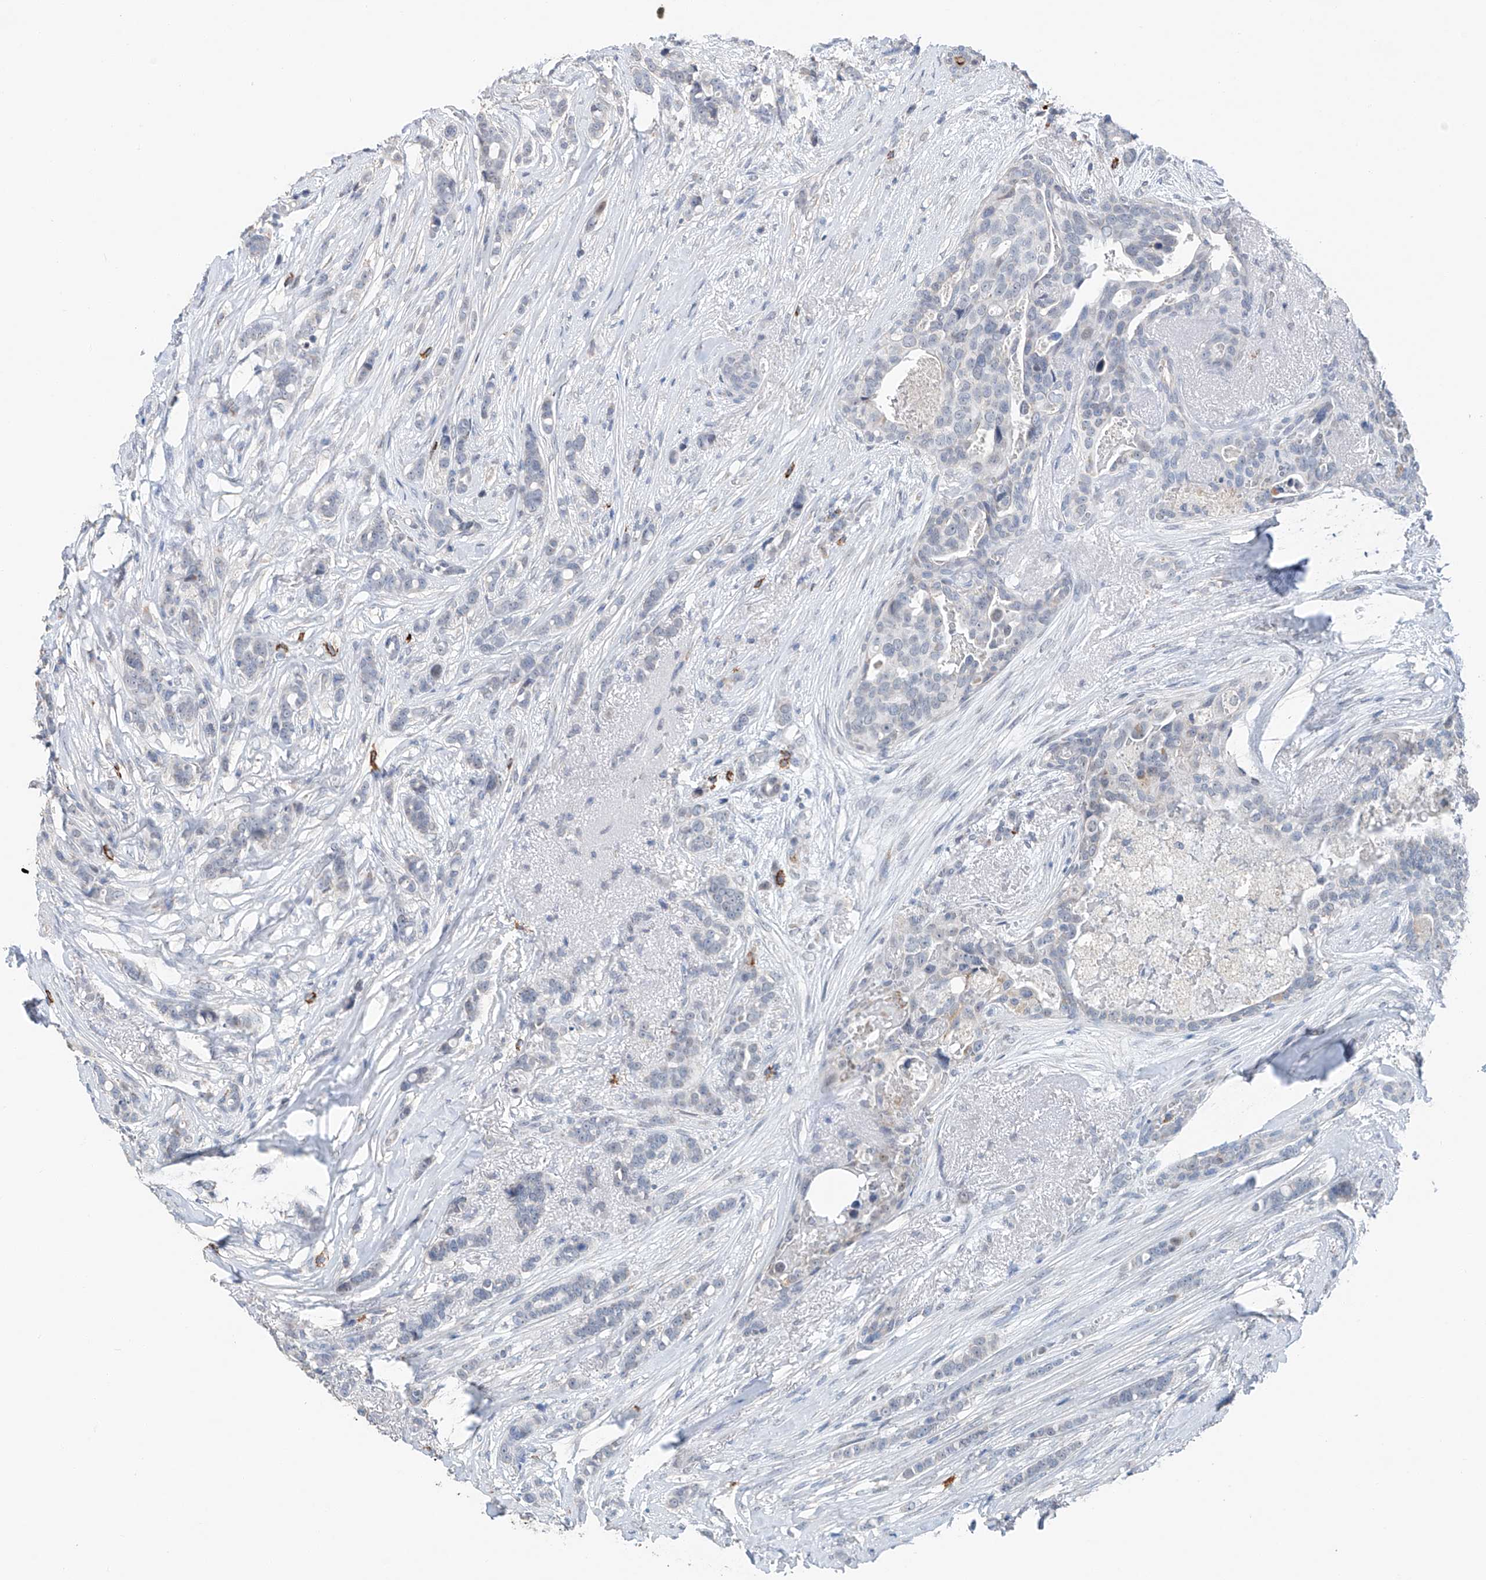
{"staining": {"intensity": "negative", "quantity": "none", "location": "none"}, "tissue": "breast cancer", "cell_type": "Tumor cells", "image_type": "cancer", "snomed": [{"axis": "morphology", "description": "Lobular carcinoma"}, {"axis": "topography", "description": "Breast"}], "caption": "This is a photomicrograph of immunohistochemistry staining of lobular carcinoma (breast), which shows no staining in tumor cells.", "gene": "KLF15", "patient": {"sex": "female", "age": 51}}